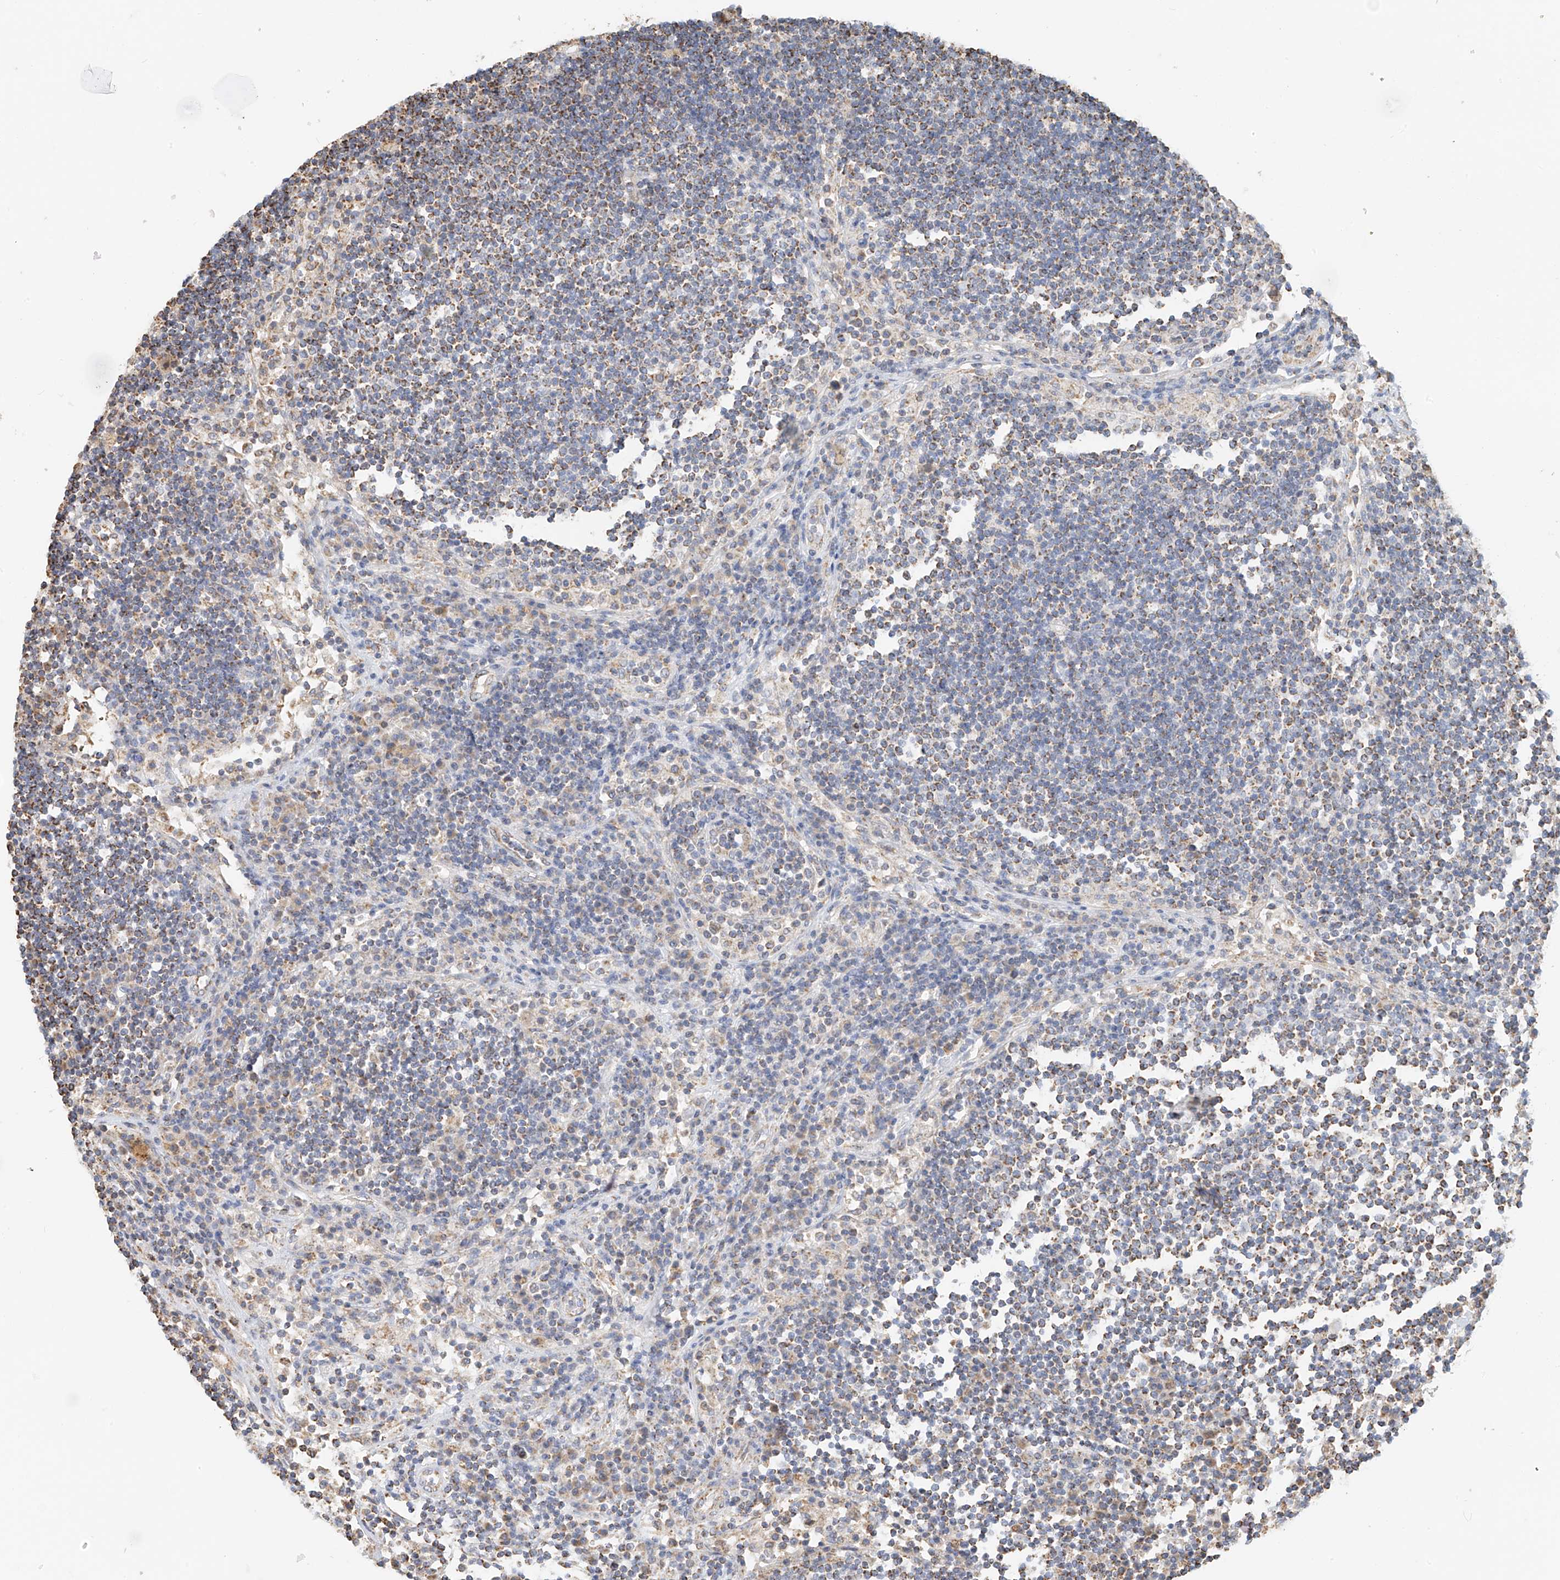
{"staining": {"intensity": "negative", "quantity": "none", "location": "none"}, "tissue": "lymph node", "cell_type": "Germinal center cells", "image_type": "normal", "snomed": [{"axis": "morphology", "description": "Normal tissue, NOS"}, {"axis": "topography", "description": "Lymph node"}], "caption": "This is an immunohistochemistry (IHC) photomicrograph of benign human lymph node. There is no expression in germinal center cells.", "gene": "YIPF7", "patient": {"sex": "female", "age": 53}}